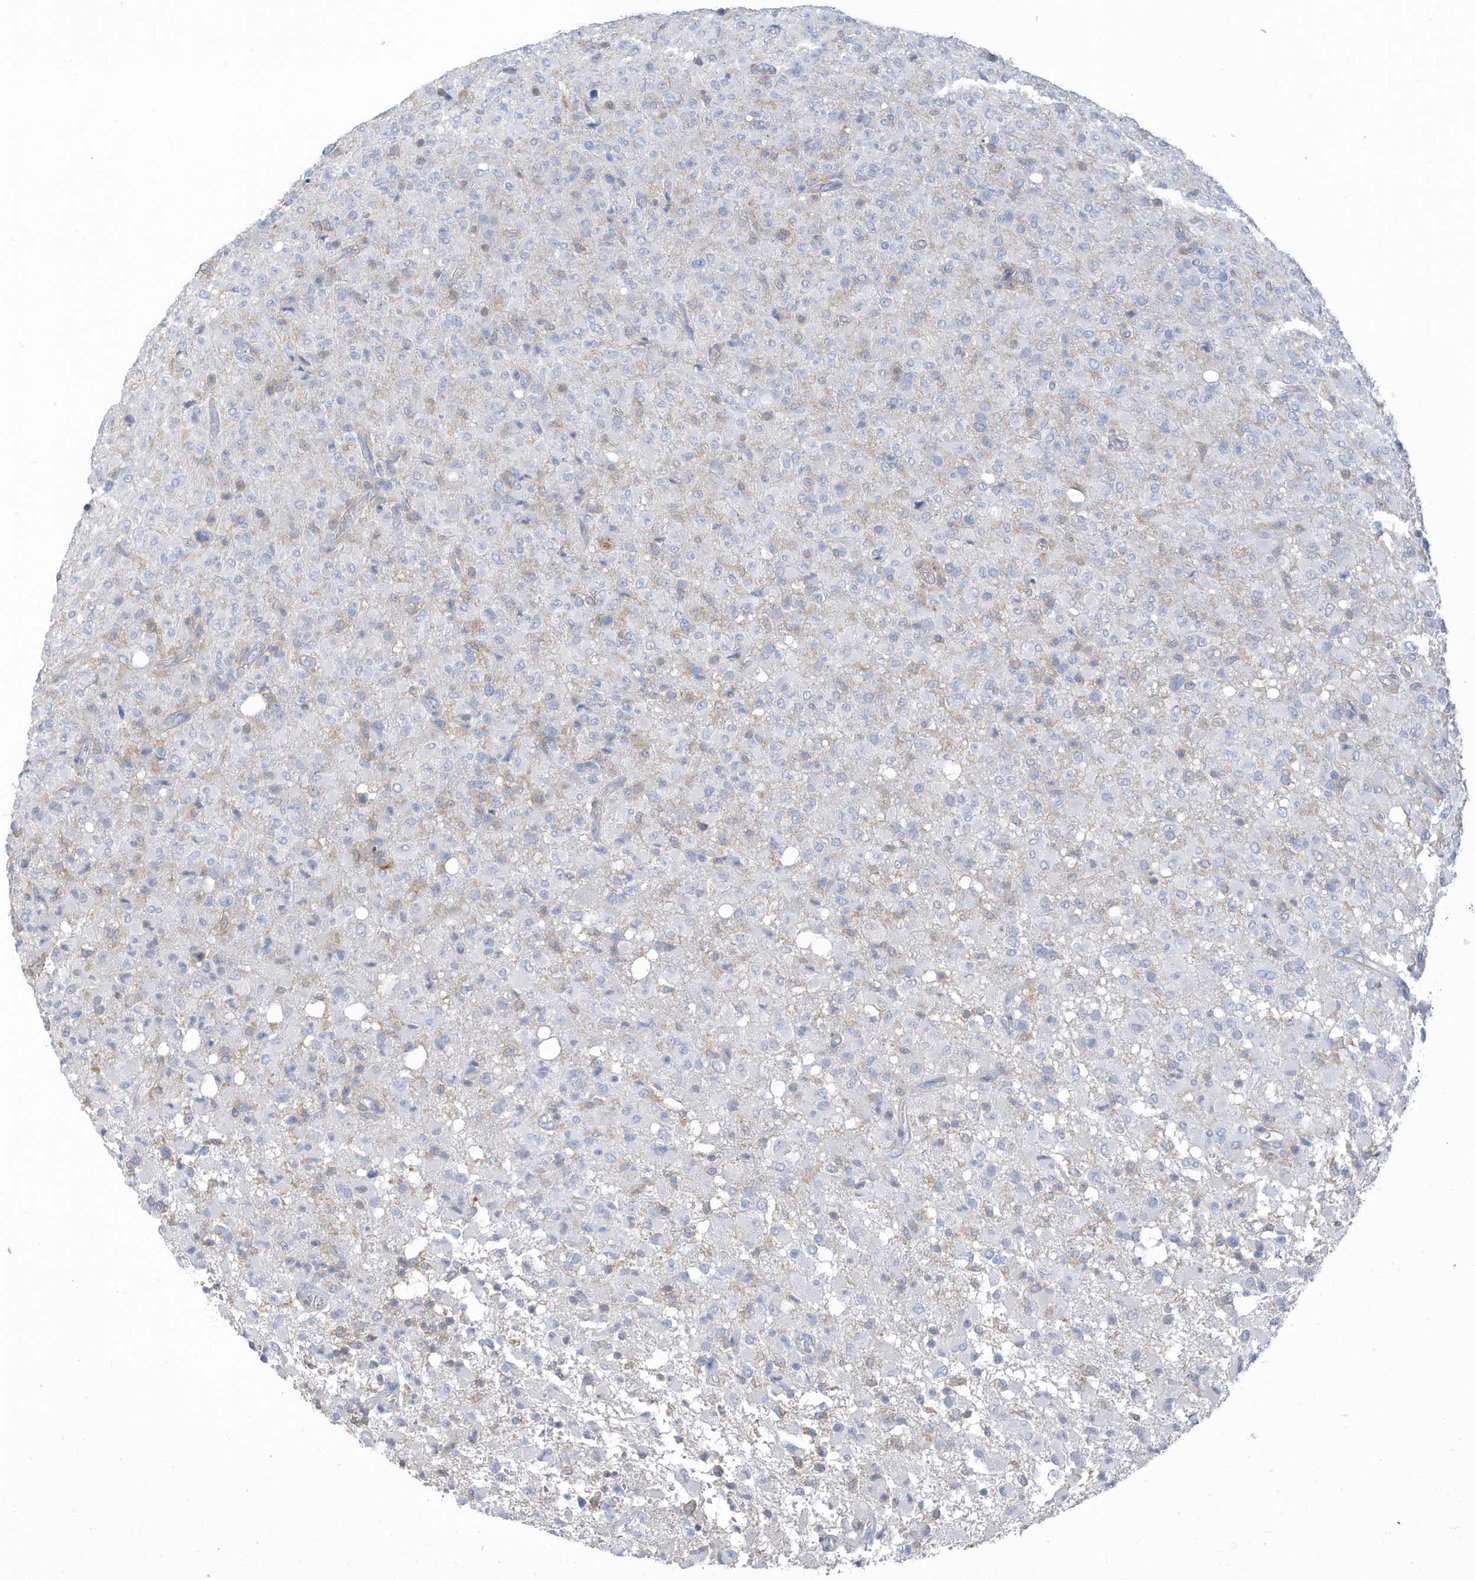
{"staining": {"intensity": "negative", "quantity": "none", "location": "none"}, "tissue": "glioma", "cell_type": "Tumor cells", "image_type": "cancer", "snomed": [{"axis": "morphology", "description": "Glioma, malignant, High grade"}, {"axis": "topography", "description": "Brain"}], "caption": "IHC of glioma shows no positivity in tumor cells.", "gene": "ZNF846", "patient": {"sex": "female", "age": 57}}